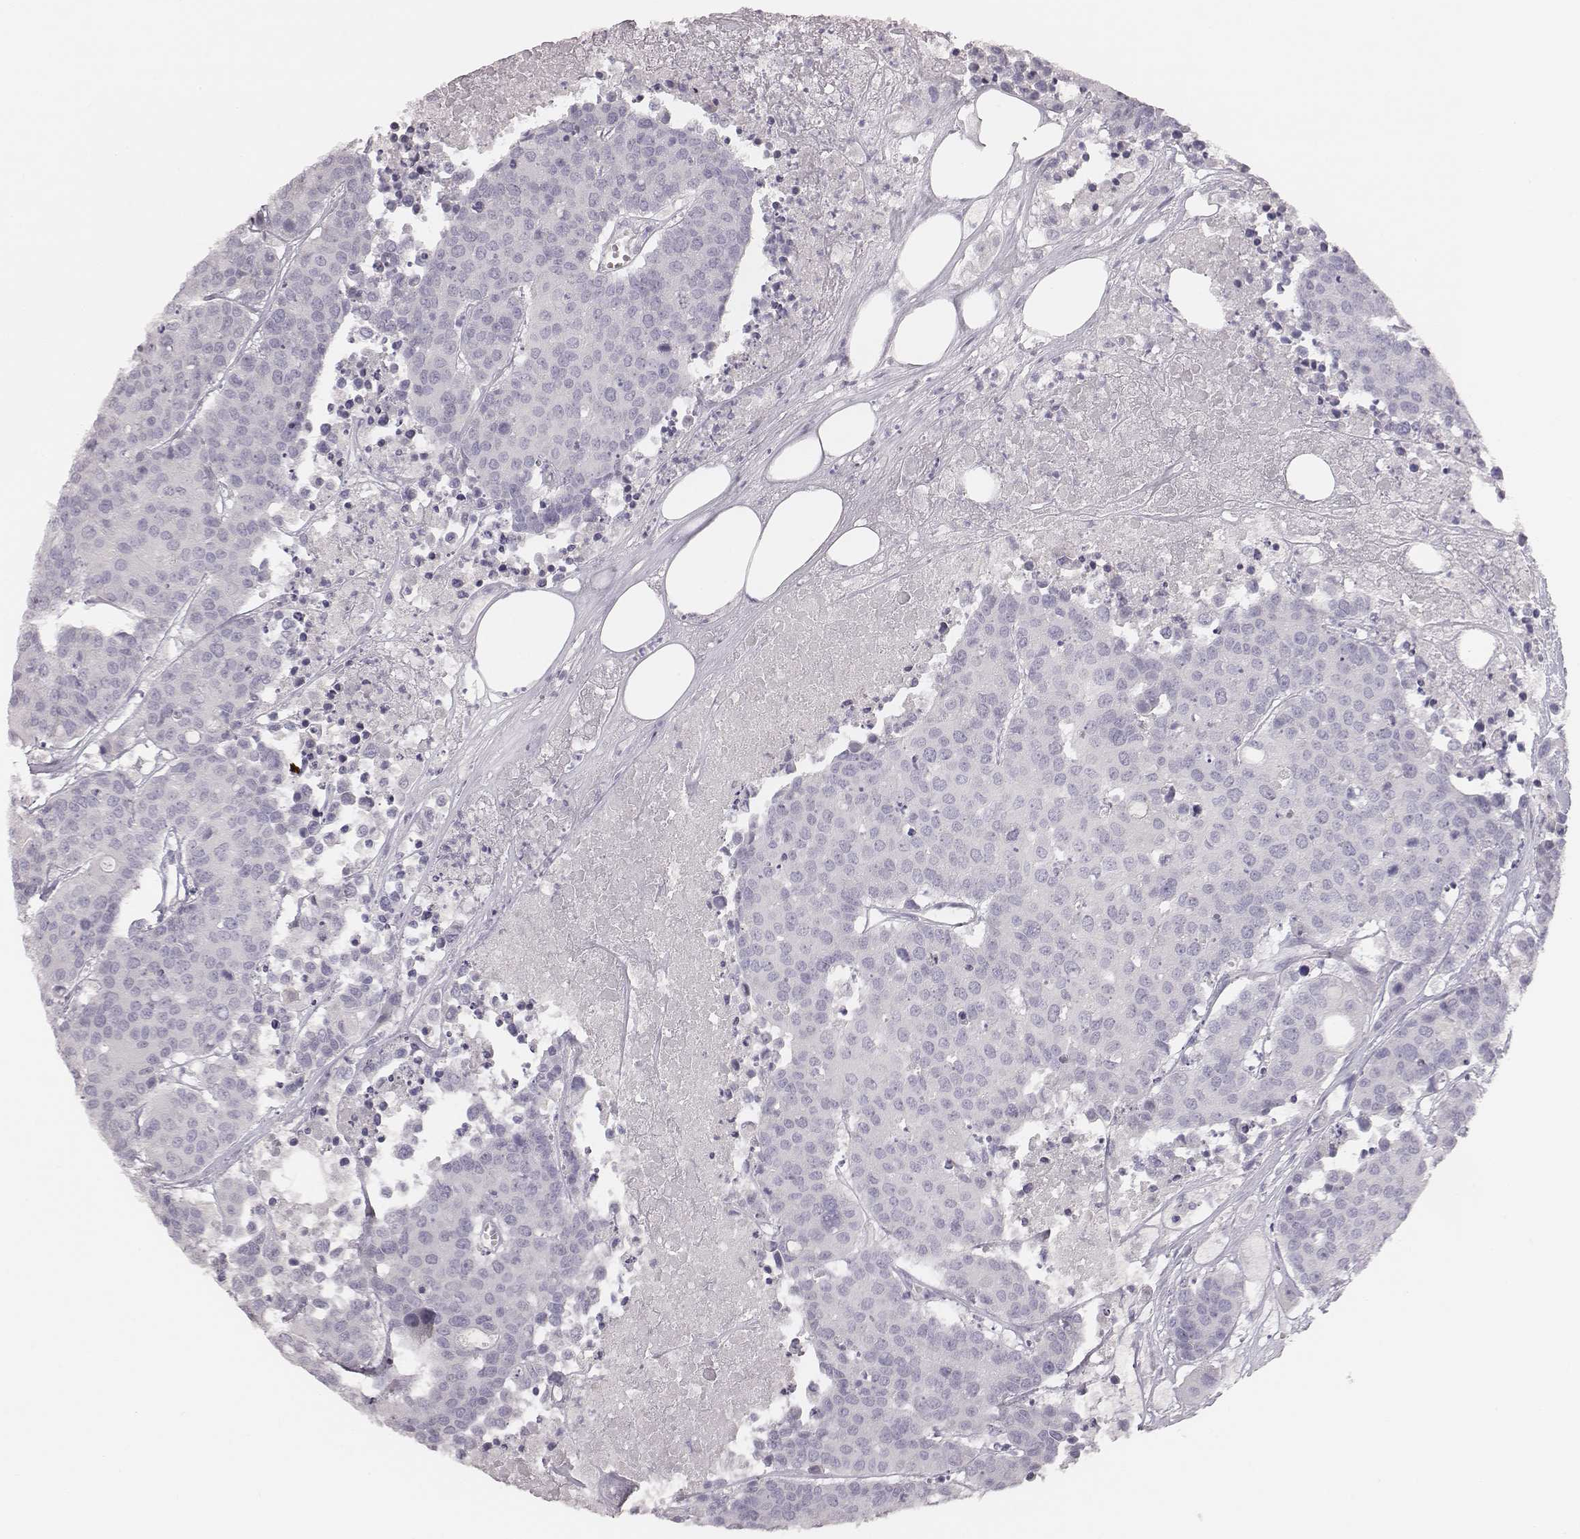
{"staining": {"intensity": "negative", "quantity": "none", "location": "none"}, "tissue": "carcinoid", "cell_type": "Tumor cells", "image_type": "cancer", "snomed": [{"axis": "morphology", "description": "Carcinoid, malignant, NOS"}, {"axis": "topography", "description": "Colon"}], "caption": "DAB (3,3'-diaminobenzidine) immunohistochemical staining of human carcinoid demonstrates no significant expression in tumor cells.", "gene": "MYH6", "patient": {"sex": "male", "age": 81}}